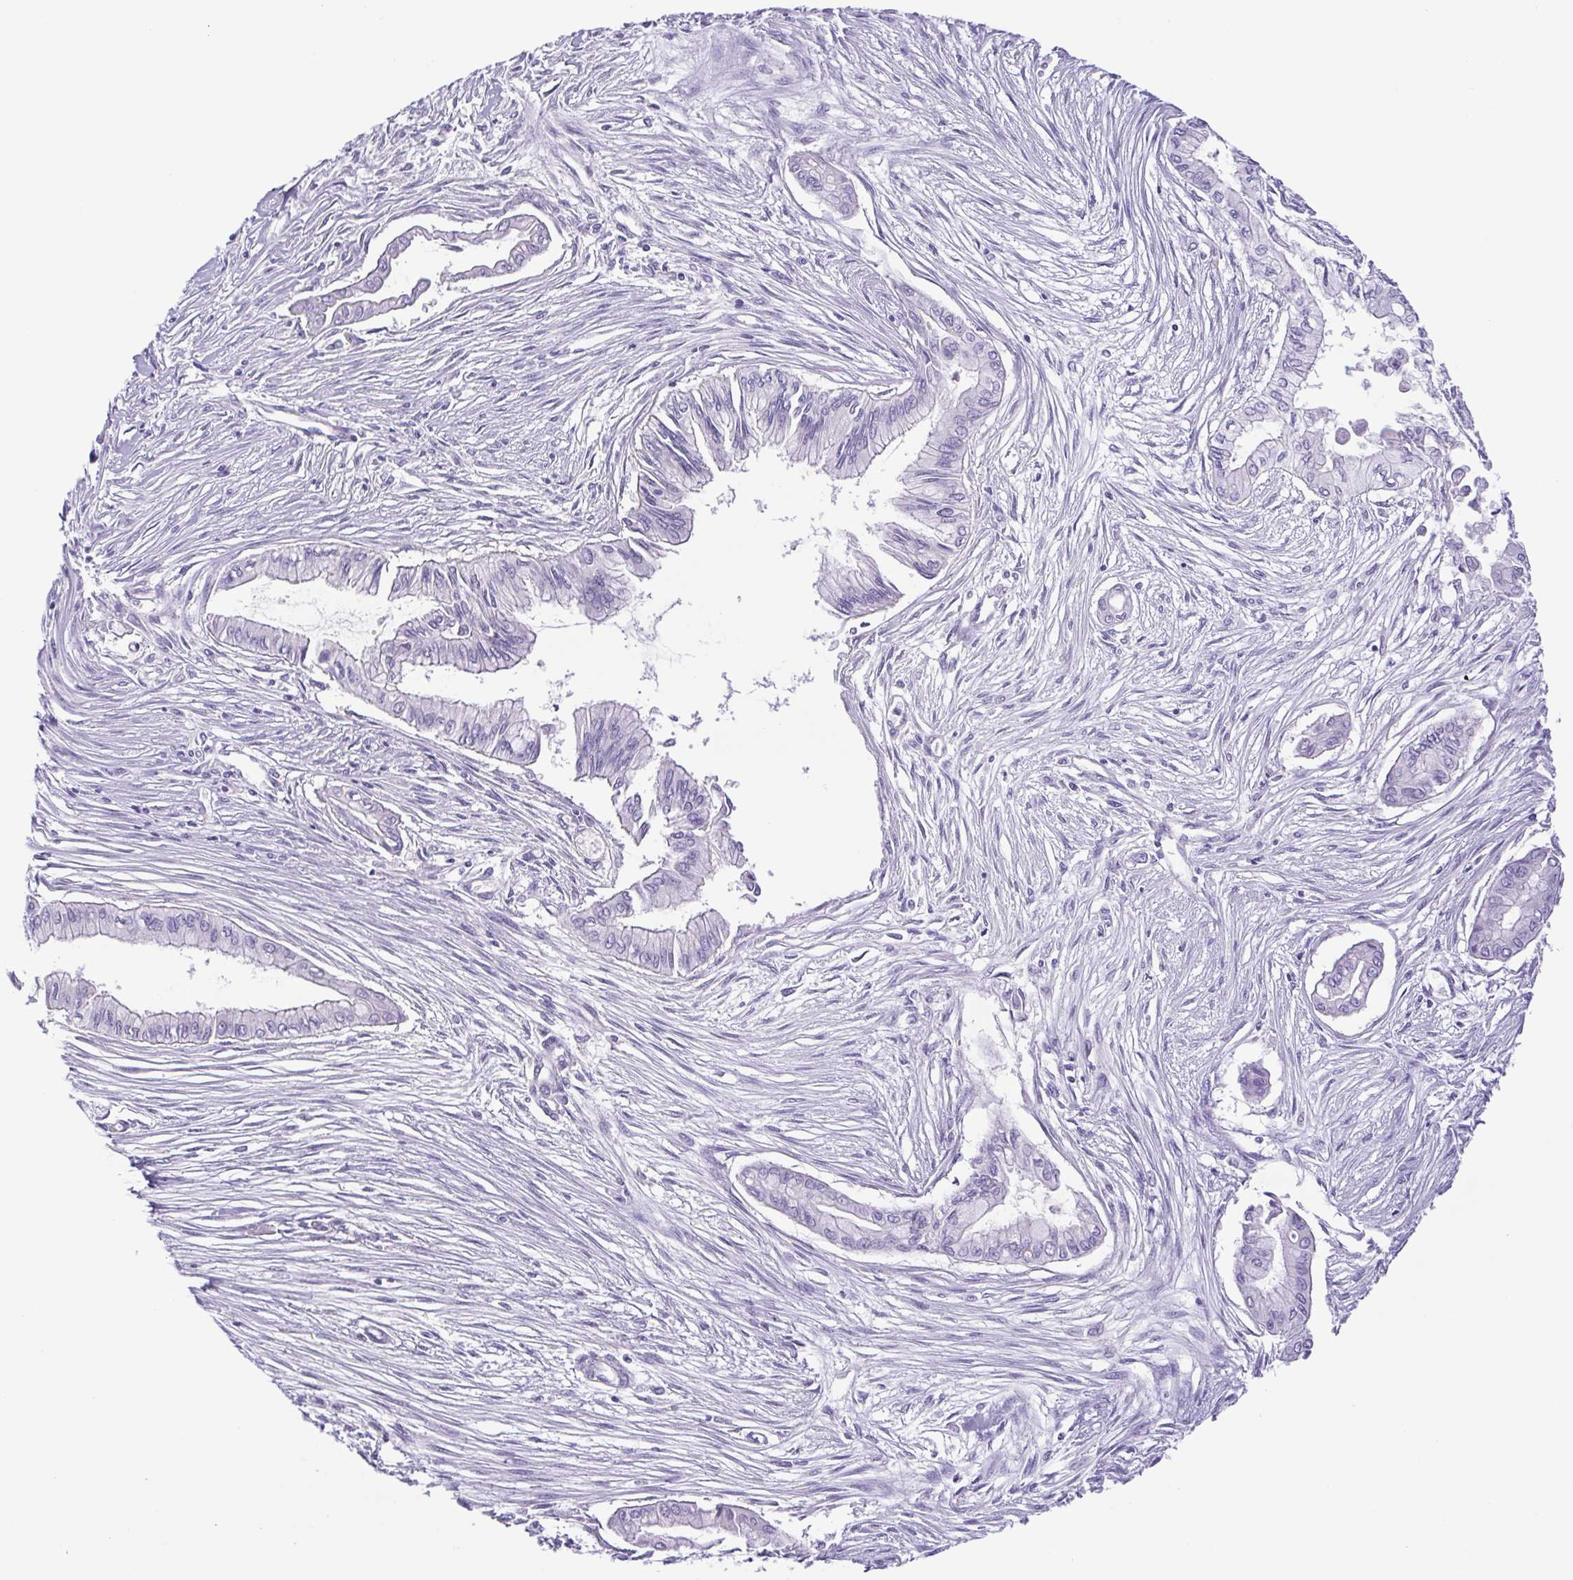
{"staining": {"intensity": "negative", "quantity": "none", "location": "none"}, "tissue": "pancreatic cancer", "cell_type": "Tumor cells", "image_type": "cancer", "snomed": [{"axis": "morphology", "description": "Adenocarcinoma, NOS"}, {"axis": "topography", "description": "Pancreas"}], "caption": "The histopathology image demonstrates no staining of tumor cells in pancreatic cancer (adenocarcinoma).", "gene": "CDSN", "patient": {"sex": "female", "age": 68}}